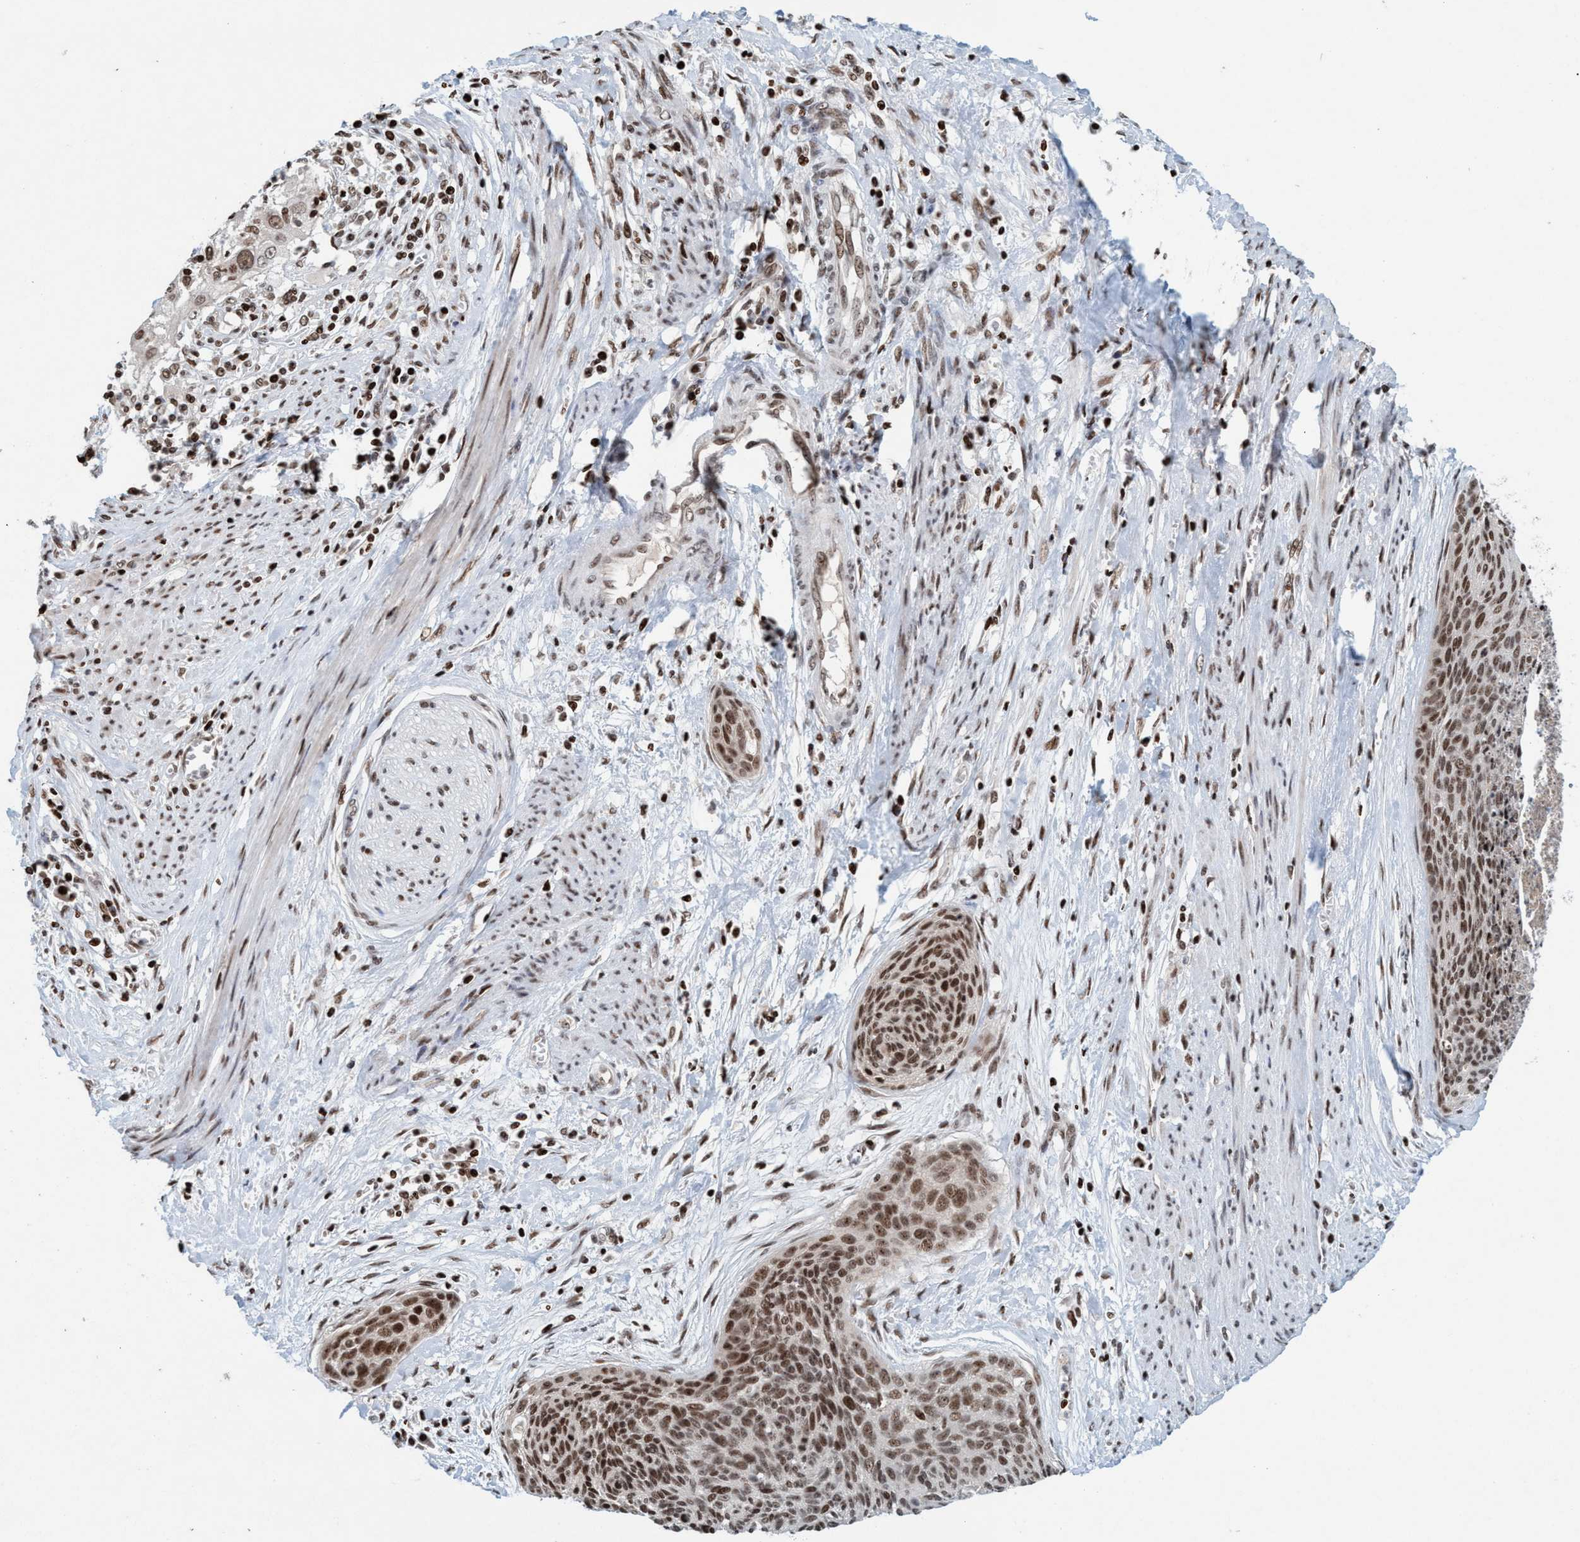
{"staining": {"intensity": "moderate", "quantity": ">75%", "location": "nuclear"}, "tissue": "cervical cancer", "cell_type": "Tumor cells", "image_type": "cancer", "snomed": [{"axis": "morphology", "description": "Squamous cell carcinoma, NOS"}, {"axis": "topography", "description": "Cervix"}], "caption": "DAB immunohistochemical staining of squamous cell carcinoma (cervical) exhibits moderate nuclear protein staining in about >75% of tumor cells.", "gene": "SMCR8", "patient": {"sex": "female", "age": 55}}